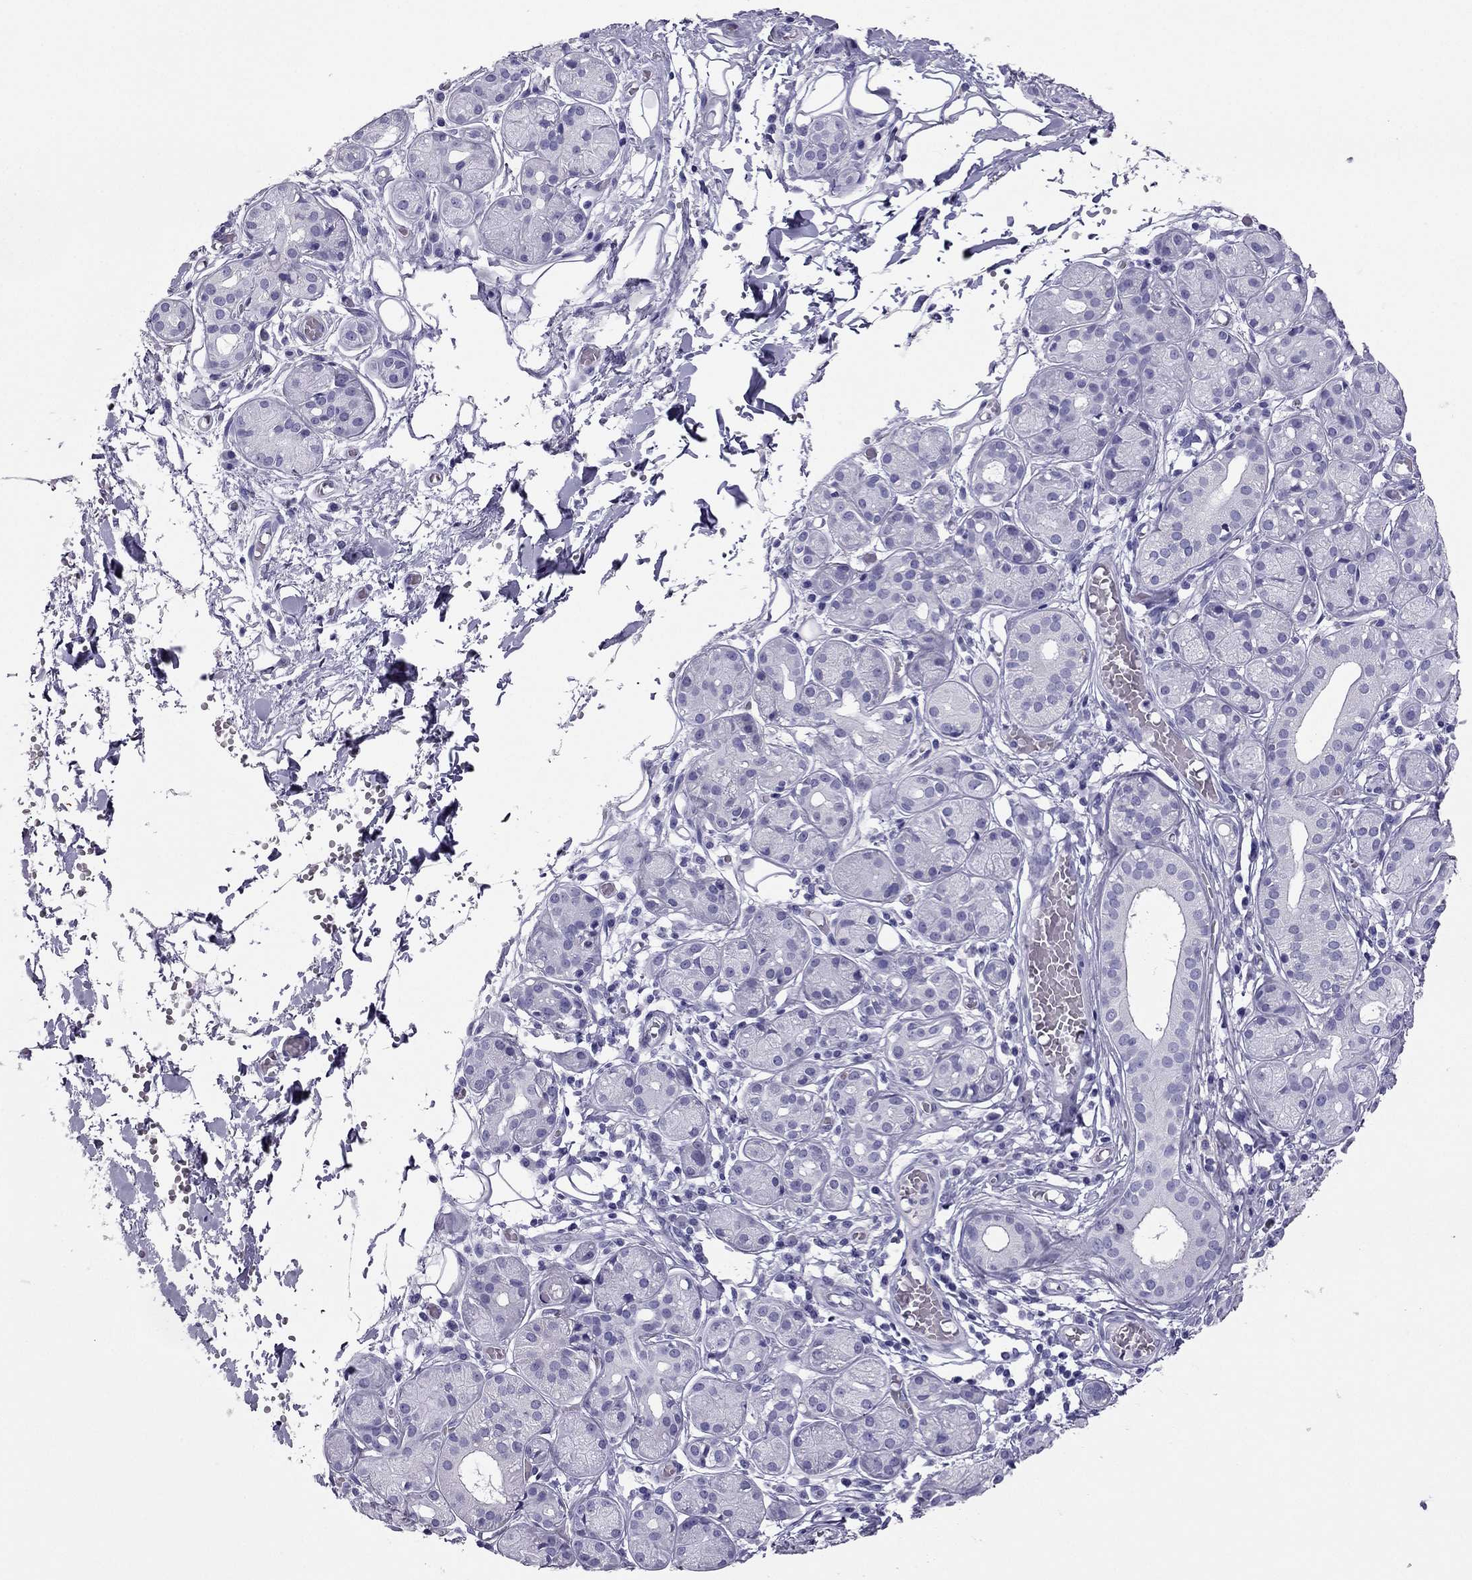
{"staining": {"intensity": "negative", "quantity": "none", "location": "none"}, "tissue": "salivary gland", "cell_type": "Glandular cells", "image_type": "normal", "snomed": [{"axis": "morphology", "description": "Normal tissue, NOS"}, {"axis": "topography", "description": "Salivary gland"}, {"axis": "topography", "description": "Peripheral nerve tissue"}], "caption": "Immunohistochemistry (IHC) photomicrograph of normal salivary gland stained for a protein (brown), which shows no staining in glandular cells. (IHC, brightfield microscopy, high magnification).", "gene": "PDE6A", "patient": {"sex": "male", "age": 71}}